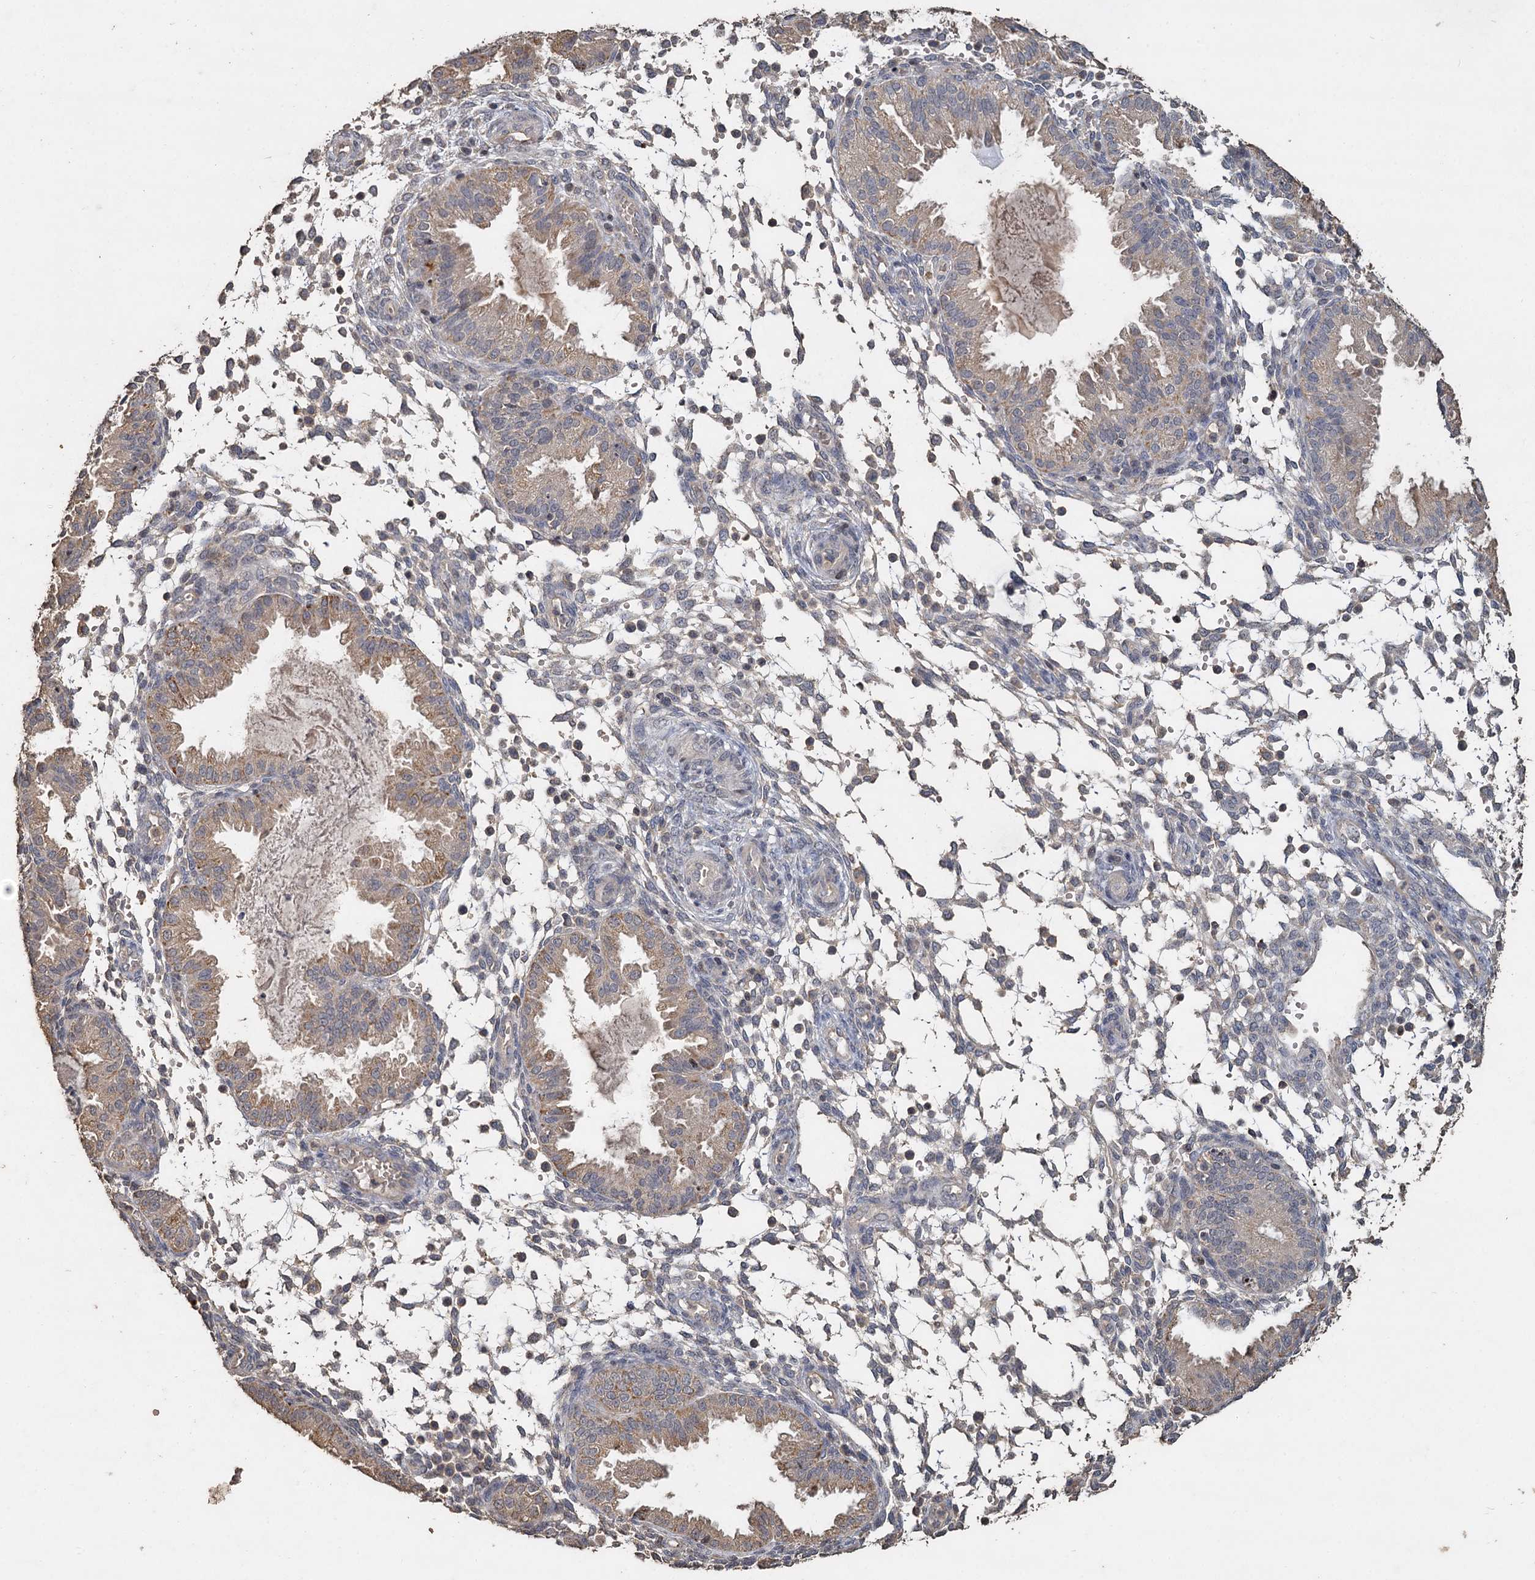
{"staining": {"intensity": "negative", "quantity": "none", "location": "none"}, "tissue": "endometrium", "cell_type": "Cells in endometrial stroma", "image_type": "normal", "snomed": [{"axis": "morphology", "description": "Normal tissue, NOS"}, {"axis": "topography", "description": "Endometrium"}], "caption": "A high-resolution micrograph shows immunohistochemistry (IHC) staining of normal endometrium, which shows no significant staining in cells in endometrial stroma.", "gene": "CCDC61", "patient": {"sex": "female", "age": 33}}